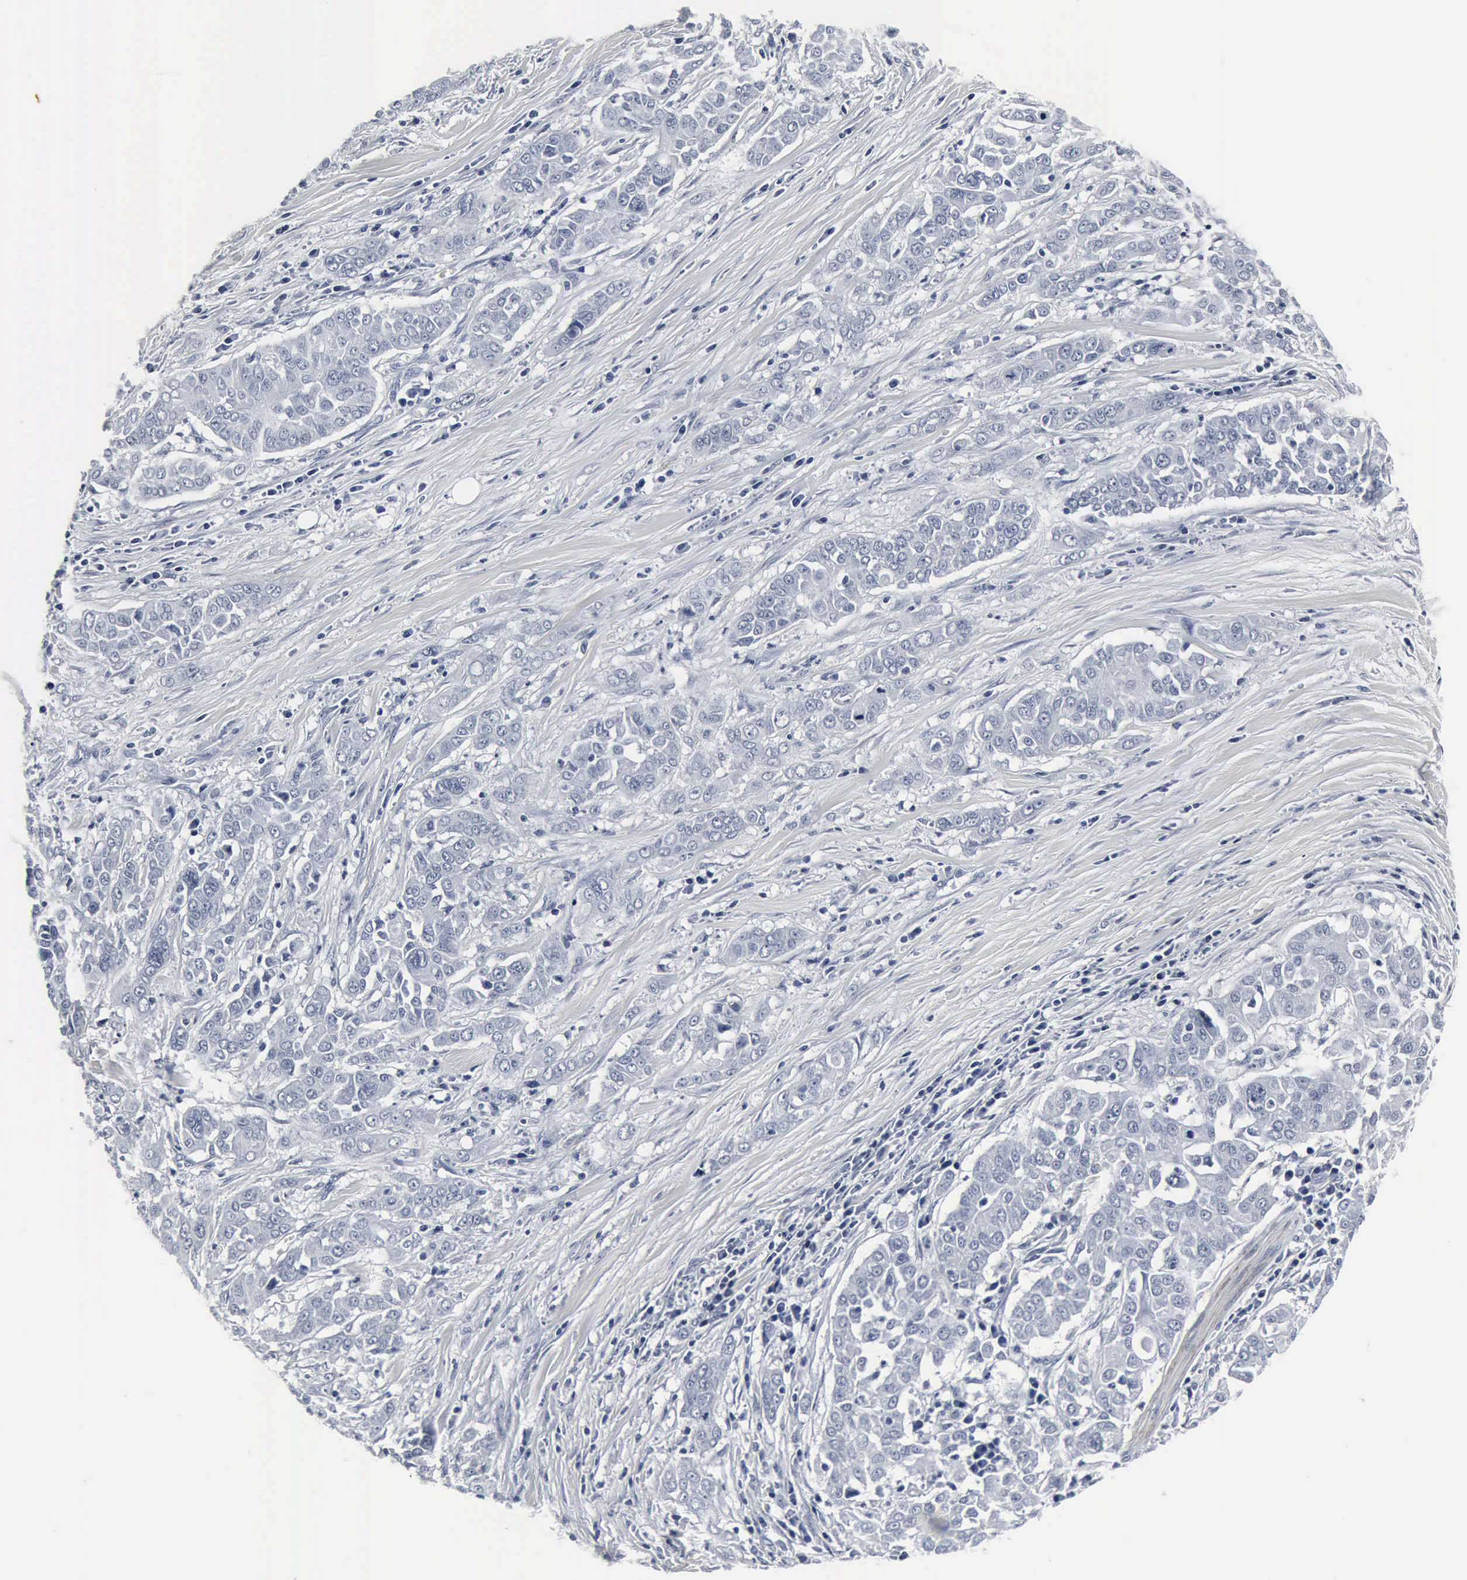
{"staining": {"intensity": "negative", "quantity": "none", "location": "none"}, "tissue": "pancreatic cancer", "cell_type": "Tumor cells", "image_type": "cancer", "snomed": [{"axis": "morphology", "description": "Adenocarcinoma, NOS"}, {"axis": "topography", "description": "Pancreas"}], "caption": "This is an IHC micrograph of human adenocarcinoma (pancreatic). There is no expression in tumor cells.", "gene": "SNAP25", "patient": {"sex": "female", "age": 52}}